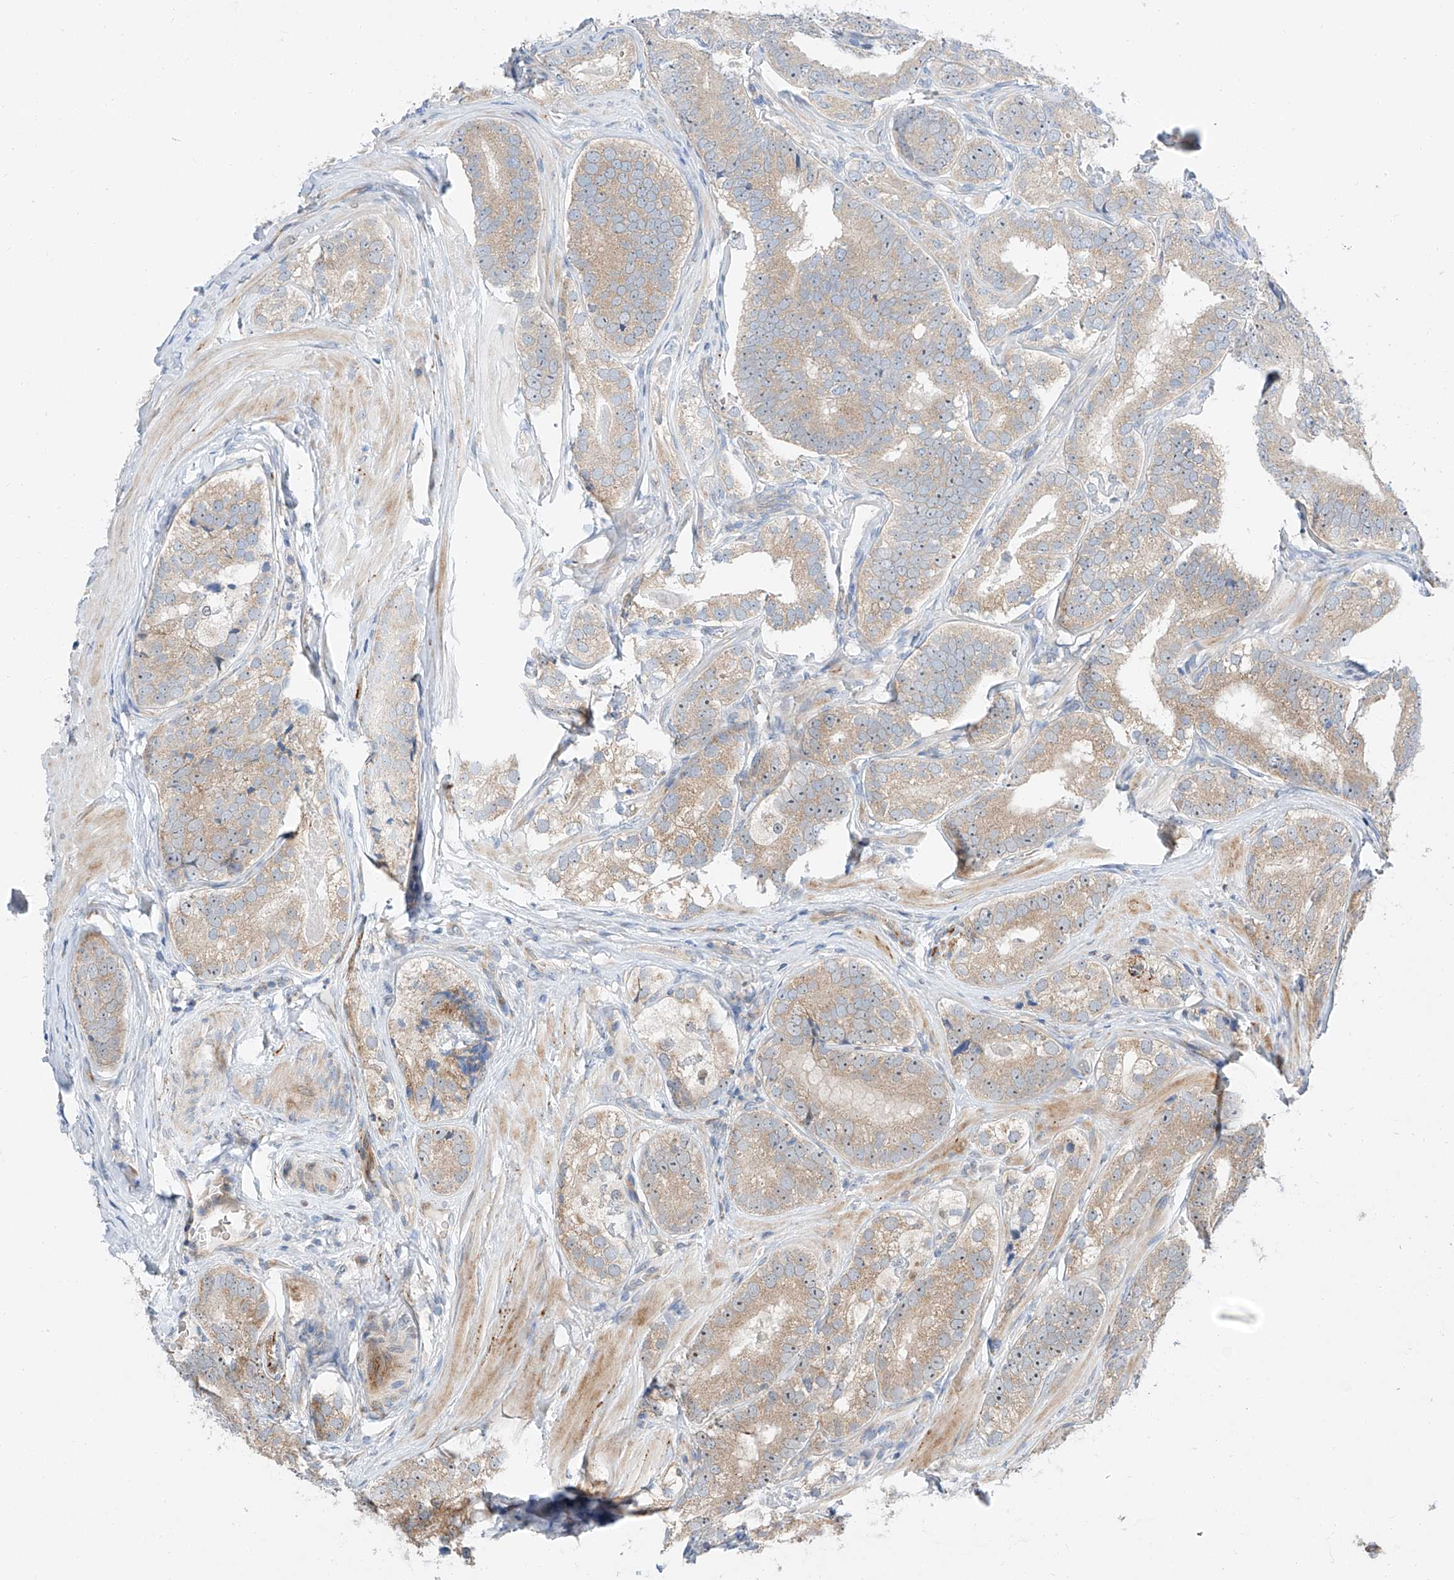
{"staining": {"intensity": "weak", "quantity": ">75%", "location": "cytoplasmic/membranous"}, "tissue": "prostate cancer", "cell_type": "Tumor cells", "image_type": "cancer", "snomed": [{"axis": "morphology", "description": "Adenocarcinoma, High grade"}, {"axis": "topography", "description": "Prostate"}], "caption": "Immunohistochemical staining of prostate cancer demonstrates low levels of weak cytoplasmic/membranous positivity in about >75% of tumor cells.", "gene": "CLDND1", "patient": {"sex": "male", "age": 56}}